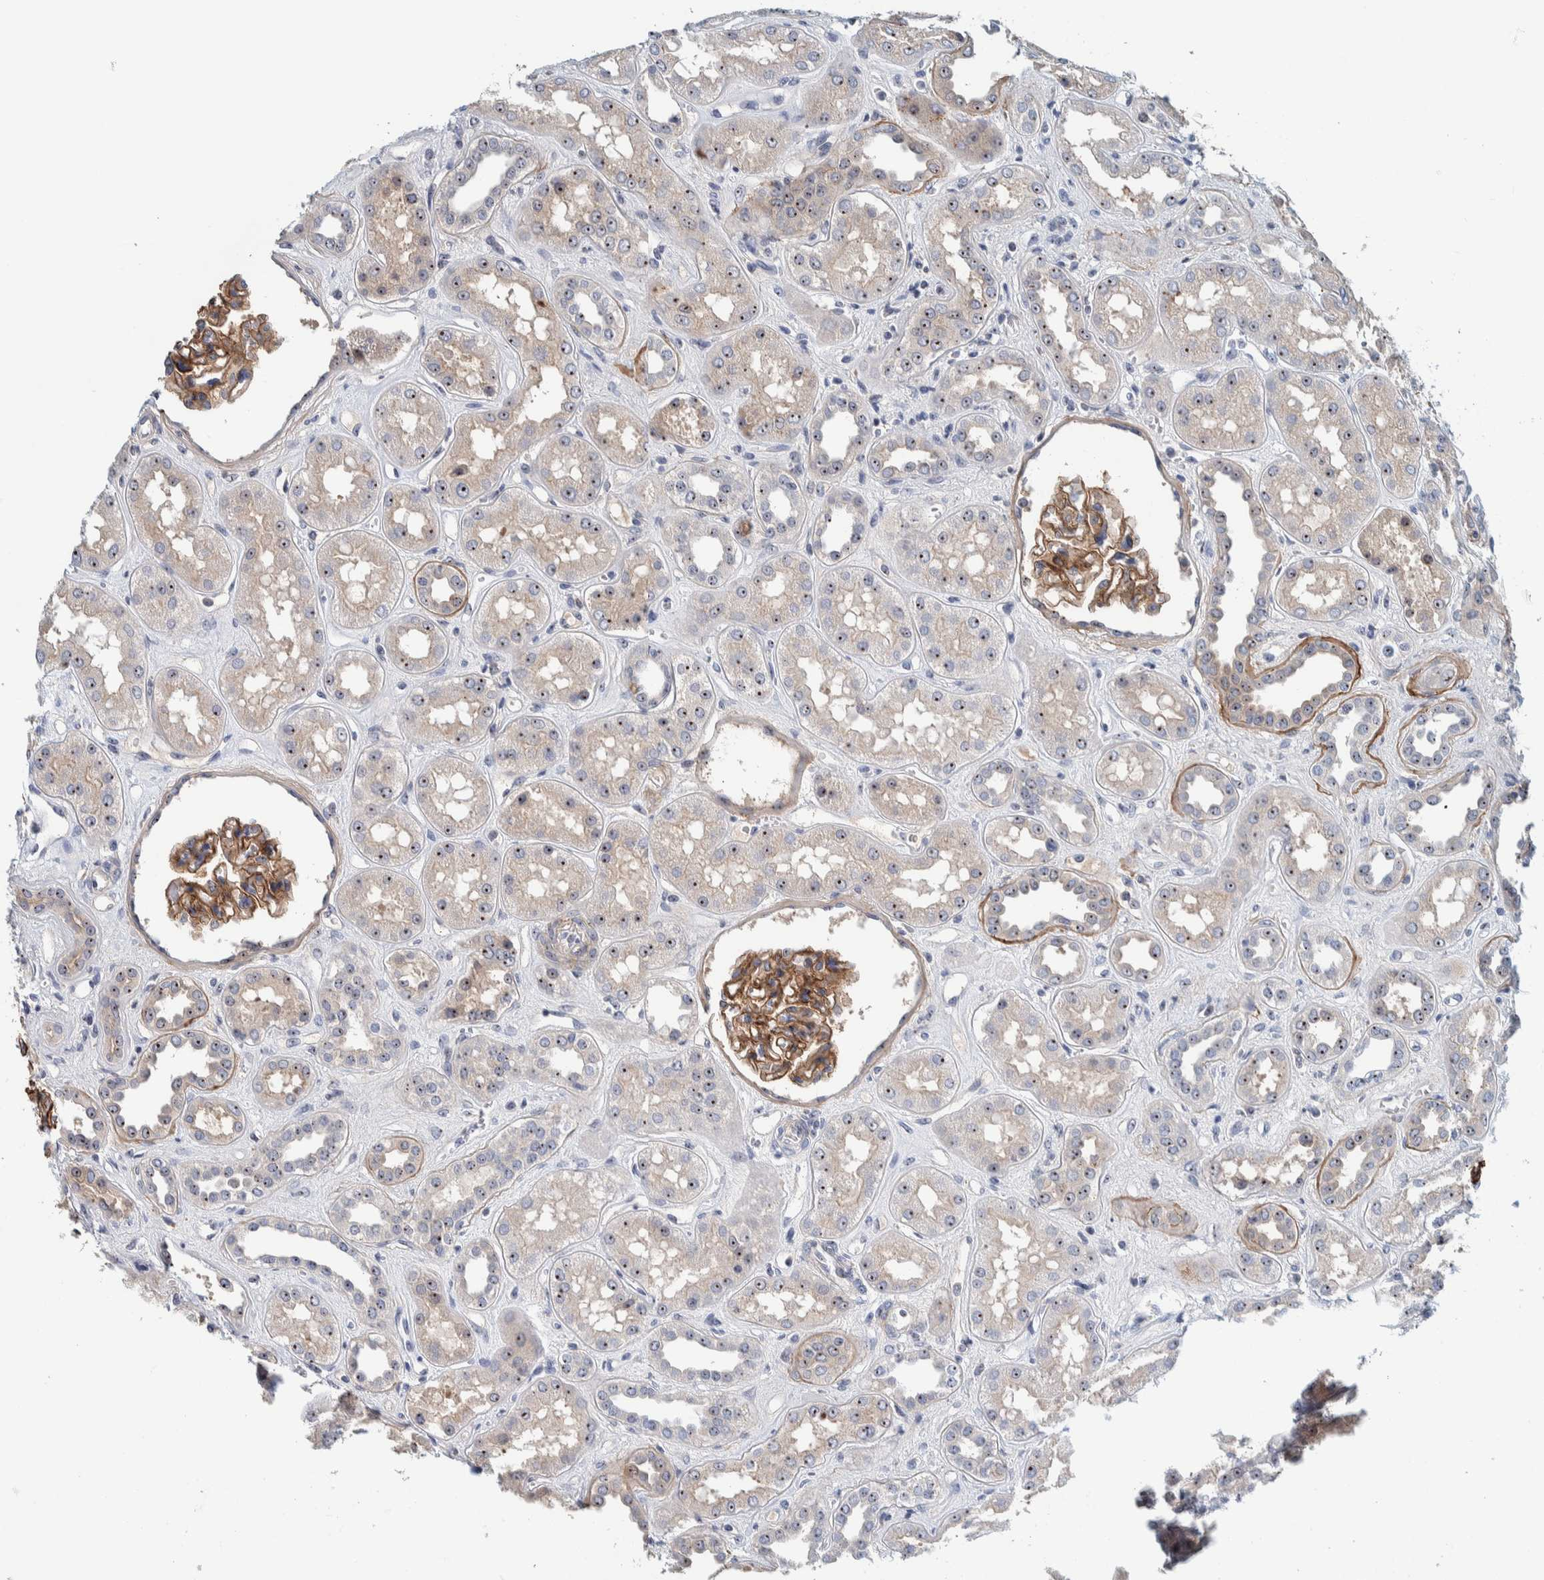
{"staining": {"intensity": "moderate", "quantity": ">75%", "location": "cytoplasmic/membranous"}, "tissue": "kidney", "cell_type": "Cells in glomeruli", "image_type": "normal", "snomed": [{"axis": "morphology", "description": "Normal tissue, NOS"}, {"axis": "topography", "description": "Kidney"}], "caption": "Brown immunohistochemical staining in normal human kidney shows moderate cytoplasmic/membranous expression in about >75% of cells in glomeruli. Nuclei are stained in blue.", "gene": "NOL11", "patient": {"sex": "male", "age": 59}}